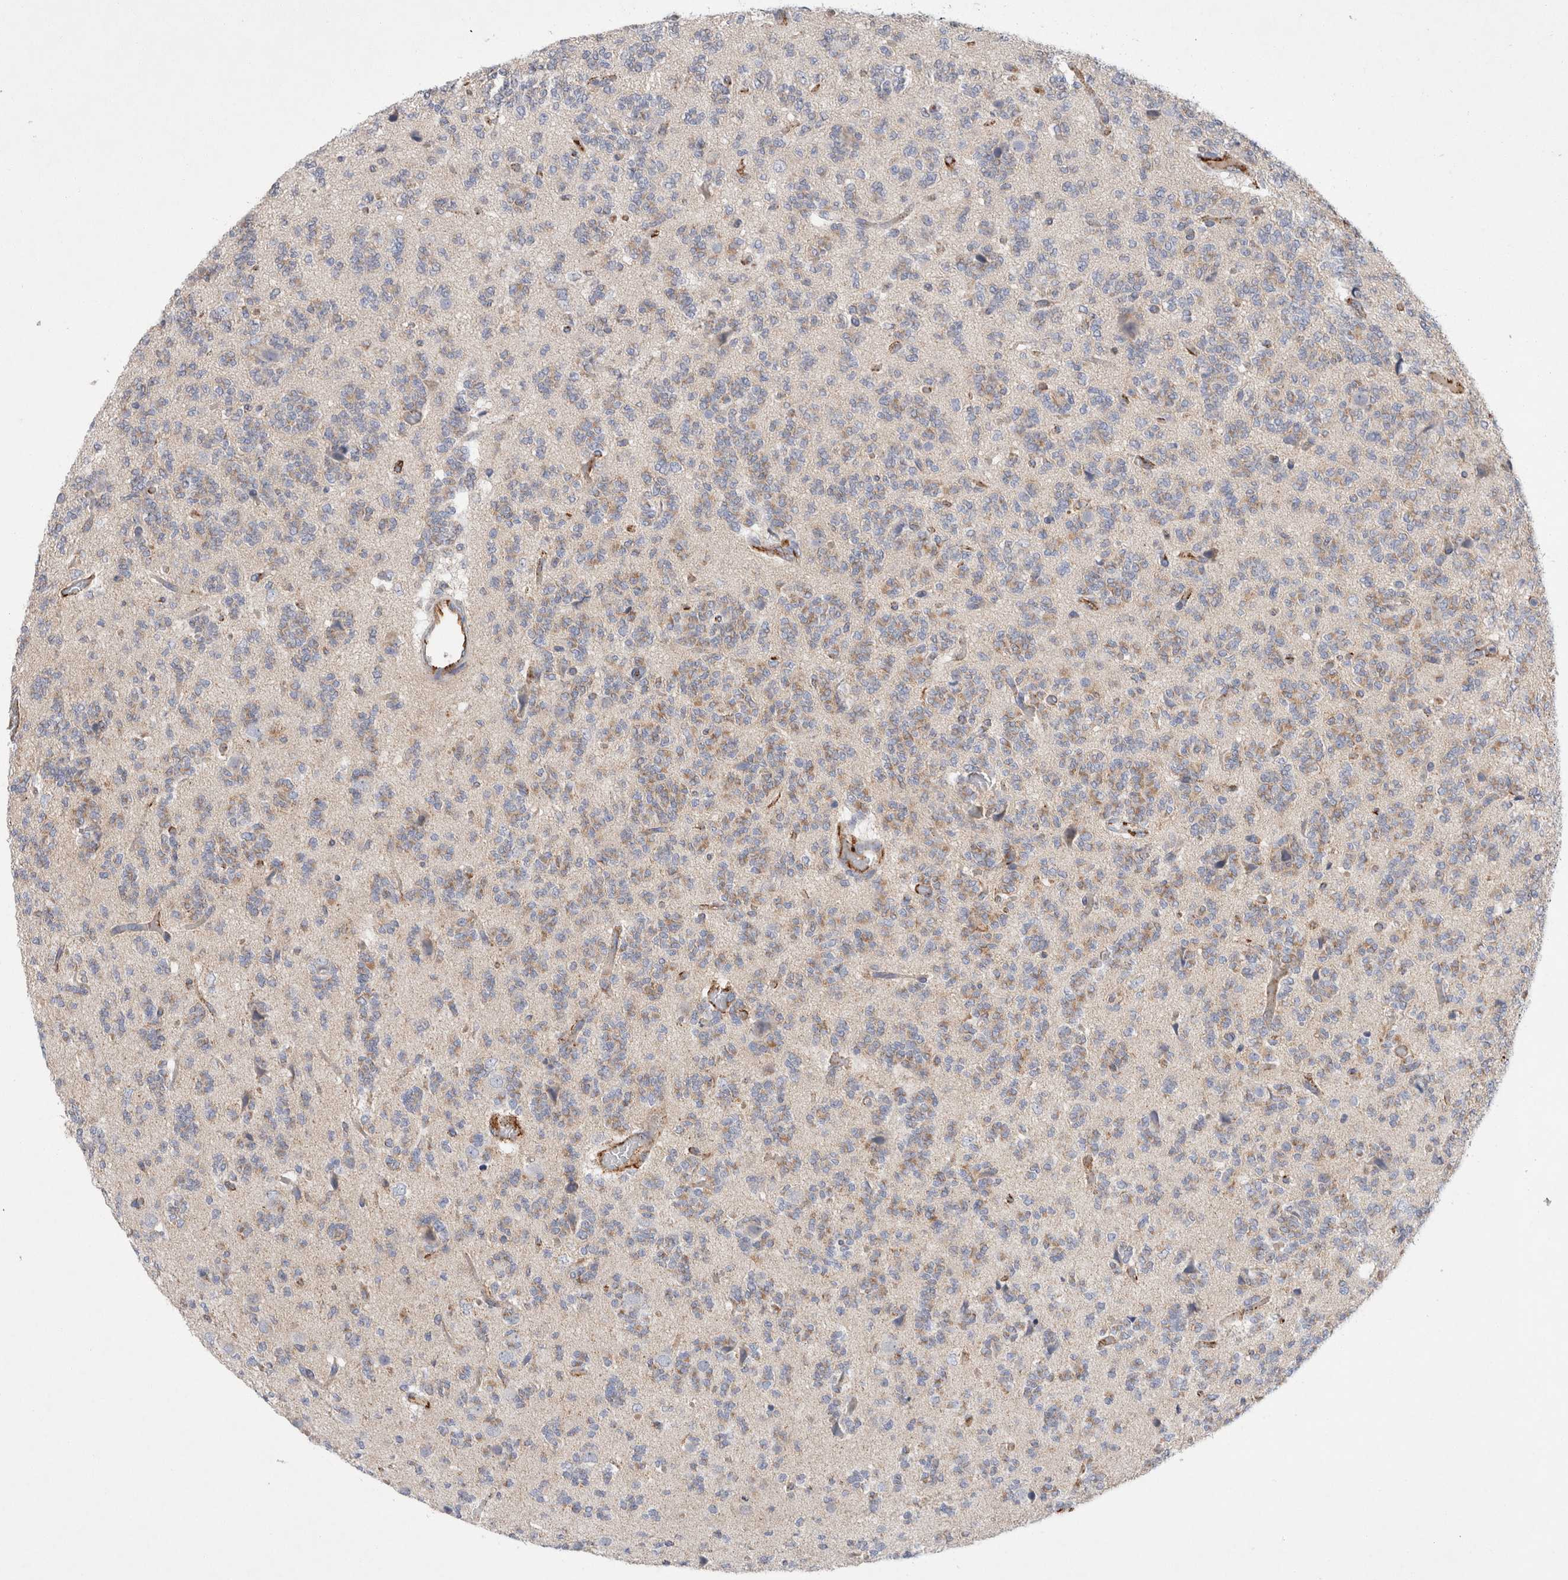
{"staining": {"intensity": "weak", "quantity": "25%-75%", "location": "cytoplasmic/membranous"}, "tissue": "glioma", "cell_type": "Tumor cells", "image_type": "cancer", "snomed": [{"axis": "morphology", "description": "Glioma, malignant, Low grade"}, {"axis": "topography", "description": "Brain"}], "caption": "A photomicrograph of human low-grade glioma (malignant) stained for a protein demonstrates weak cytoplasmic/membranous brown staining in tumor cells. (Brightfield microscopy of DAB IHC at high magnification).", "gene": "IARS2", "patient": {"sex": "male", "age": 38}}